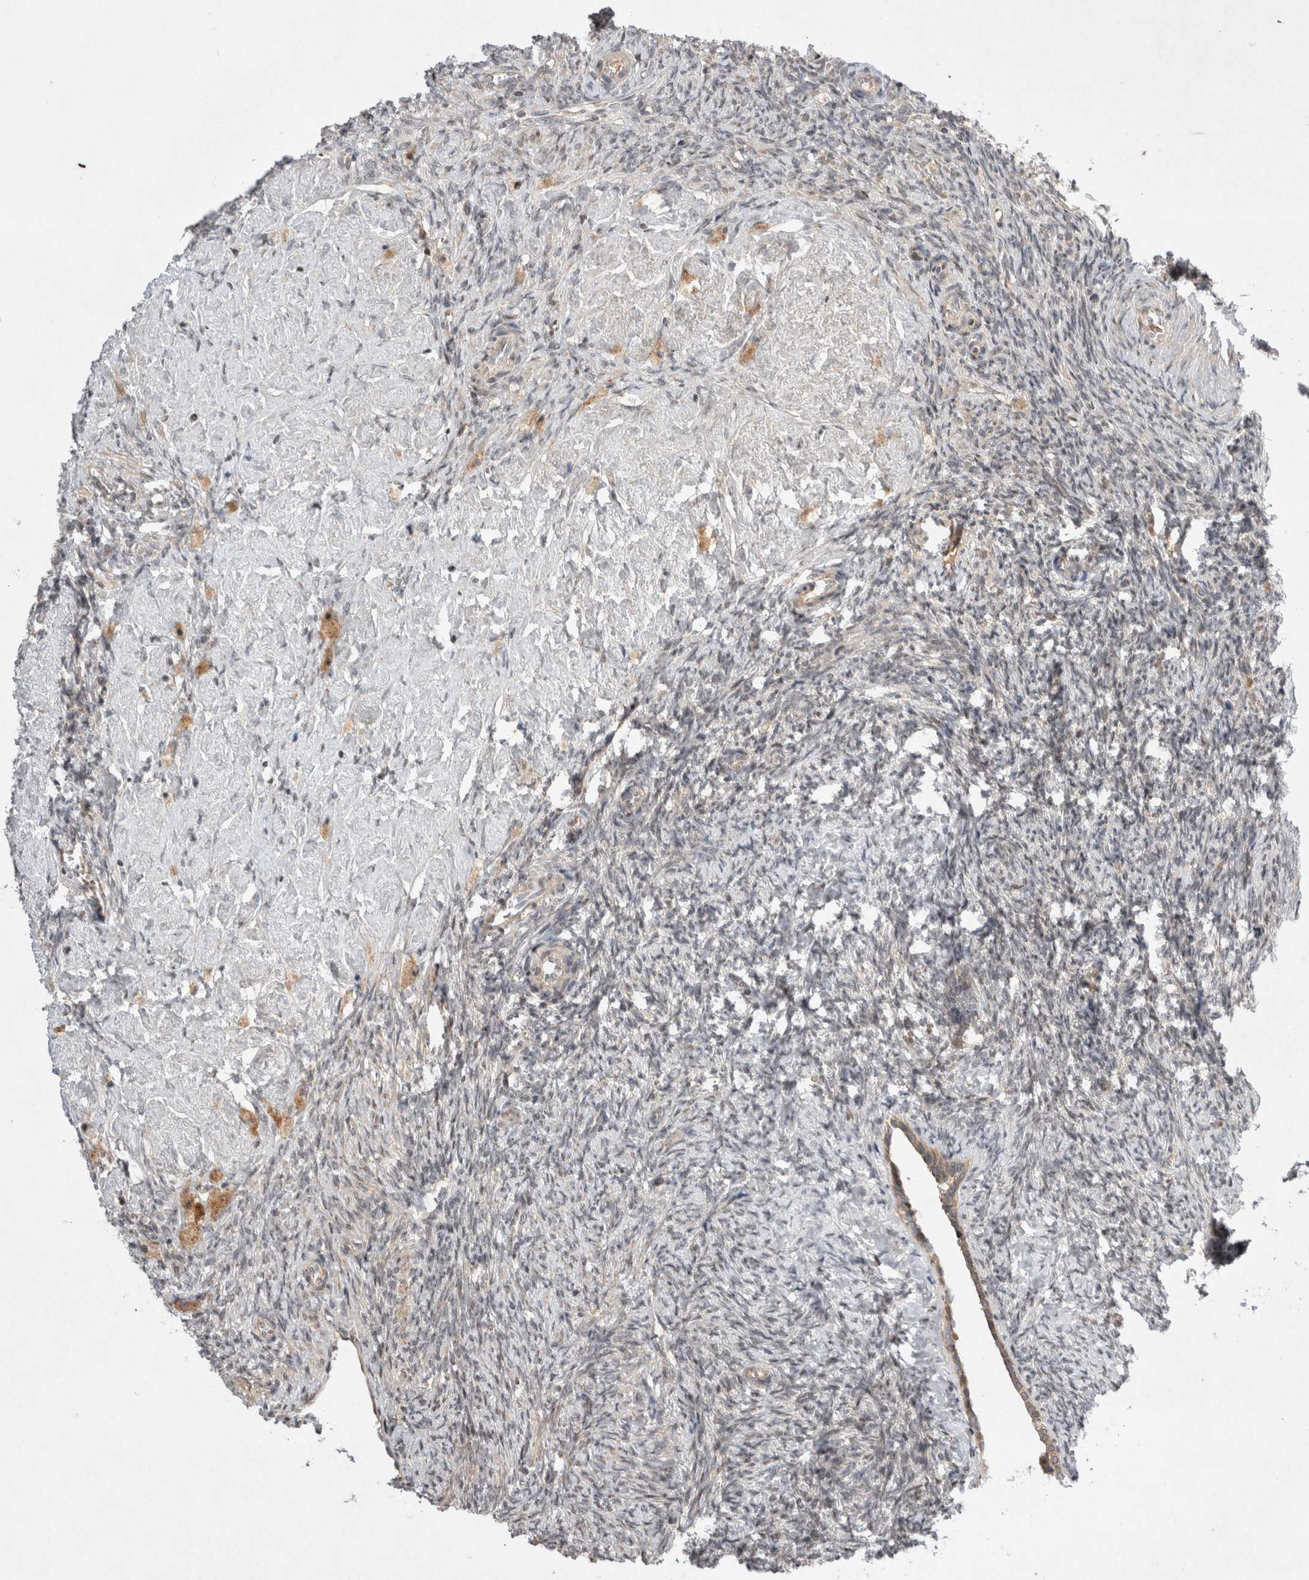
{"staining": {"intensity": "weak", "quantity": "<25%", "location": "nuclear"}, "tissue": "ovary", "cell_type": "Ovarian stroma cells", "image_type": "normal", "snomed": [{"axis": "morphology", "description": "Normal tissue, NOS"}, {"axis": "topography", "description": "Ovary"}], "caption": "Micrograph shows no protein expression in ovarian stroma cells of benign ovary. (DAB immunohistochemistry (IHC) with hematoxylin counter stain).", "gene": "EIF2AK1", "patient": {"sex": "female", "age": 41}}